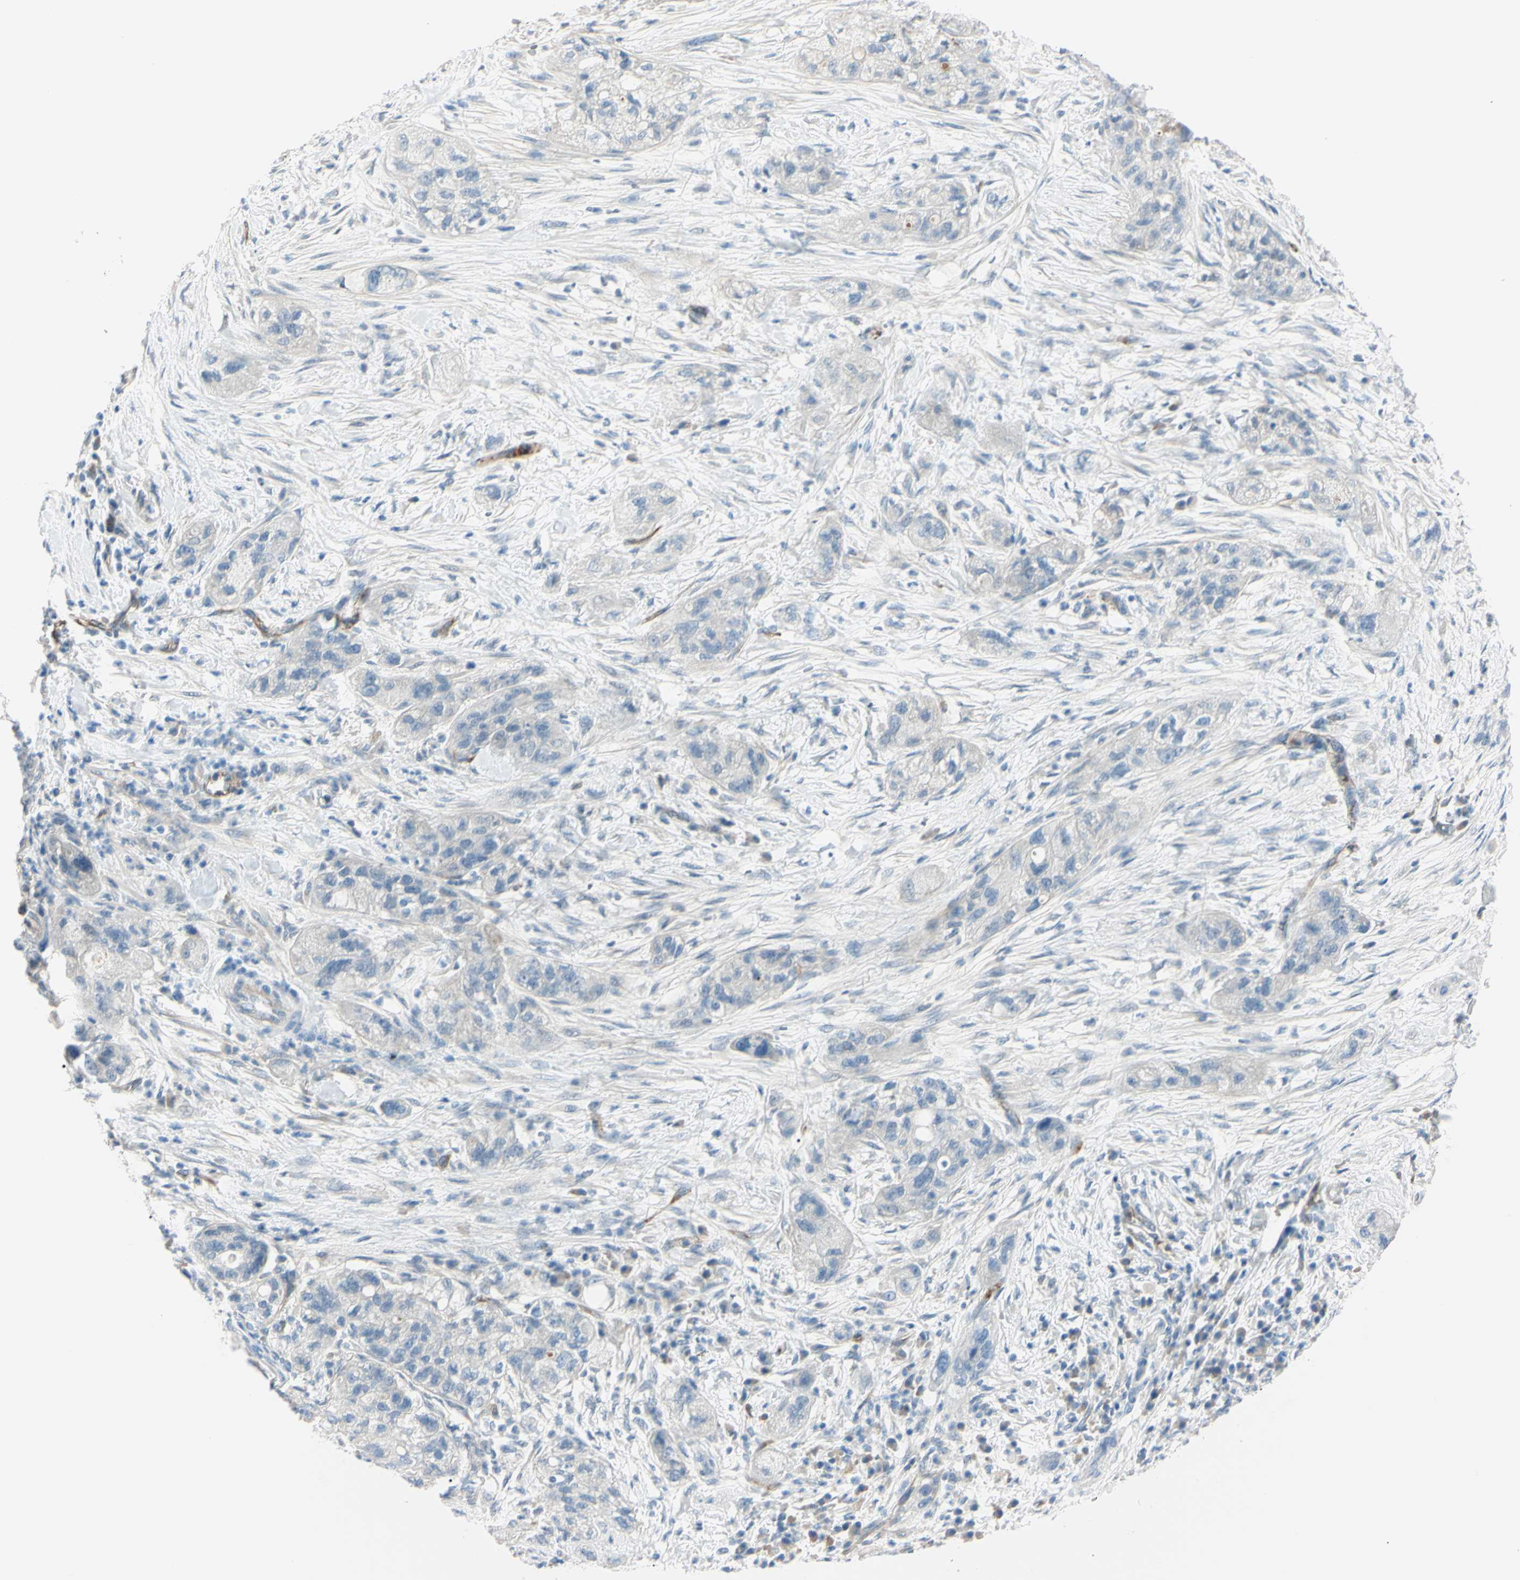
{"staining": {"intensity": "negative", "quantity": "none", "location": "none"}, "tissue": "pancreatic cancer", "cell_type": "Tumor cells", "image_type": "cancer", "snomed": [{"axis": "morphology", "description": "Adenocarcinoma, NOS"}, {"axis": "topography", "description": "Pancreas"}], "caption": "This micrograph is of pancreatic cancer stained with IHC to label a protein in brown with the nuclei are counter-stained blue. There is no expression in tumor cells.", "gene": "FOLH1", "patient": {"sex": "female", "age": 78}}